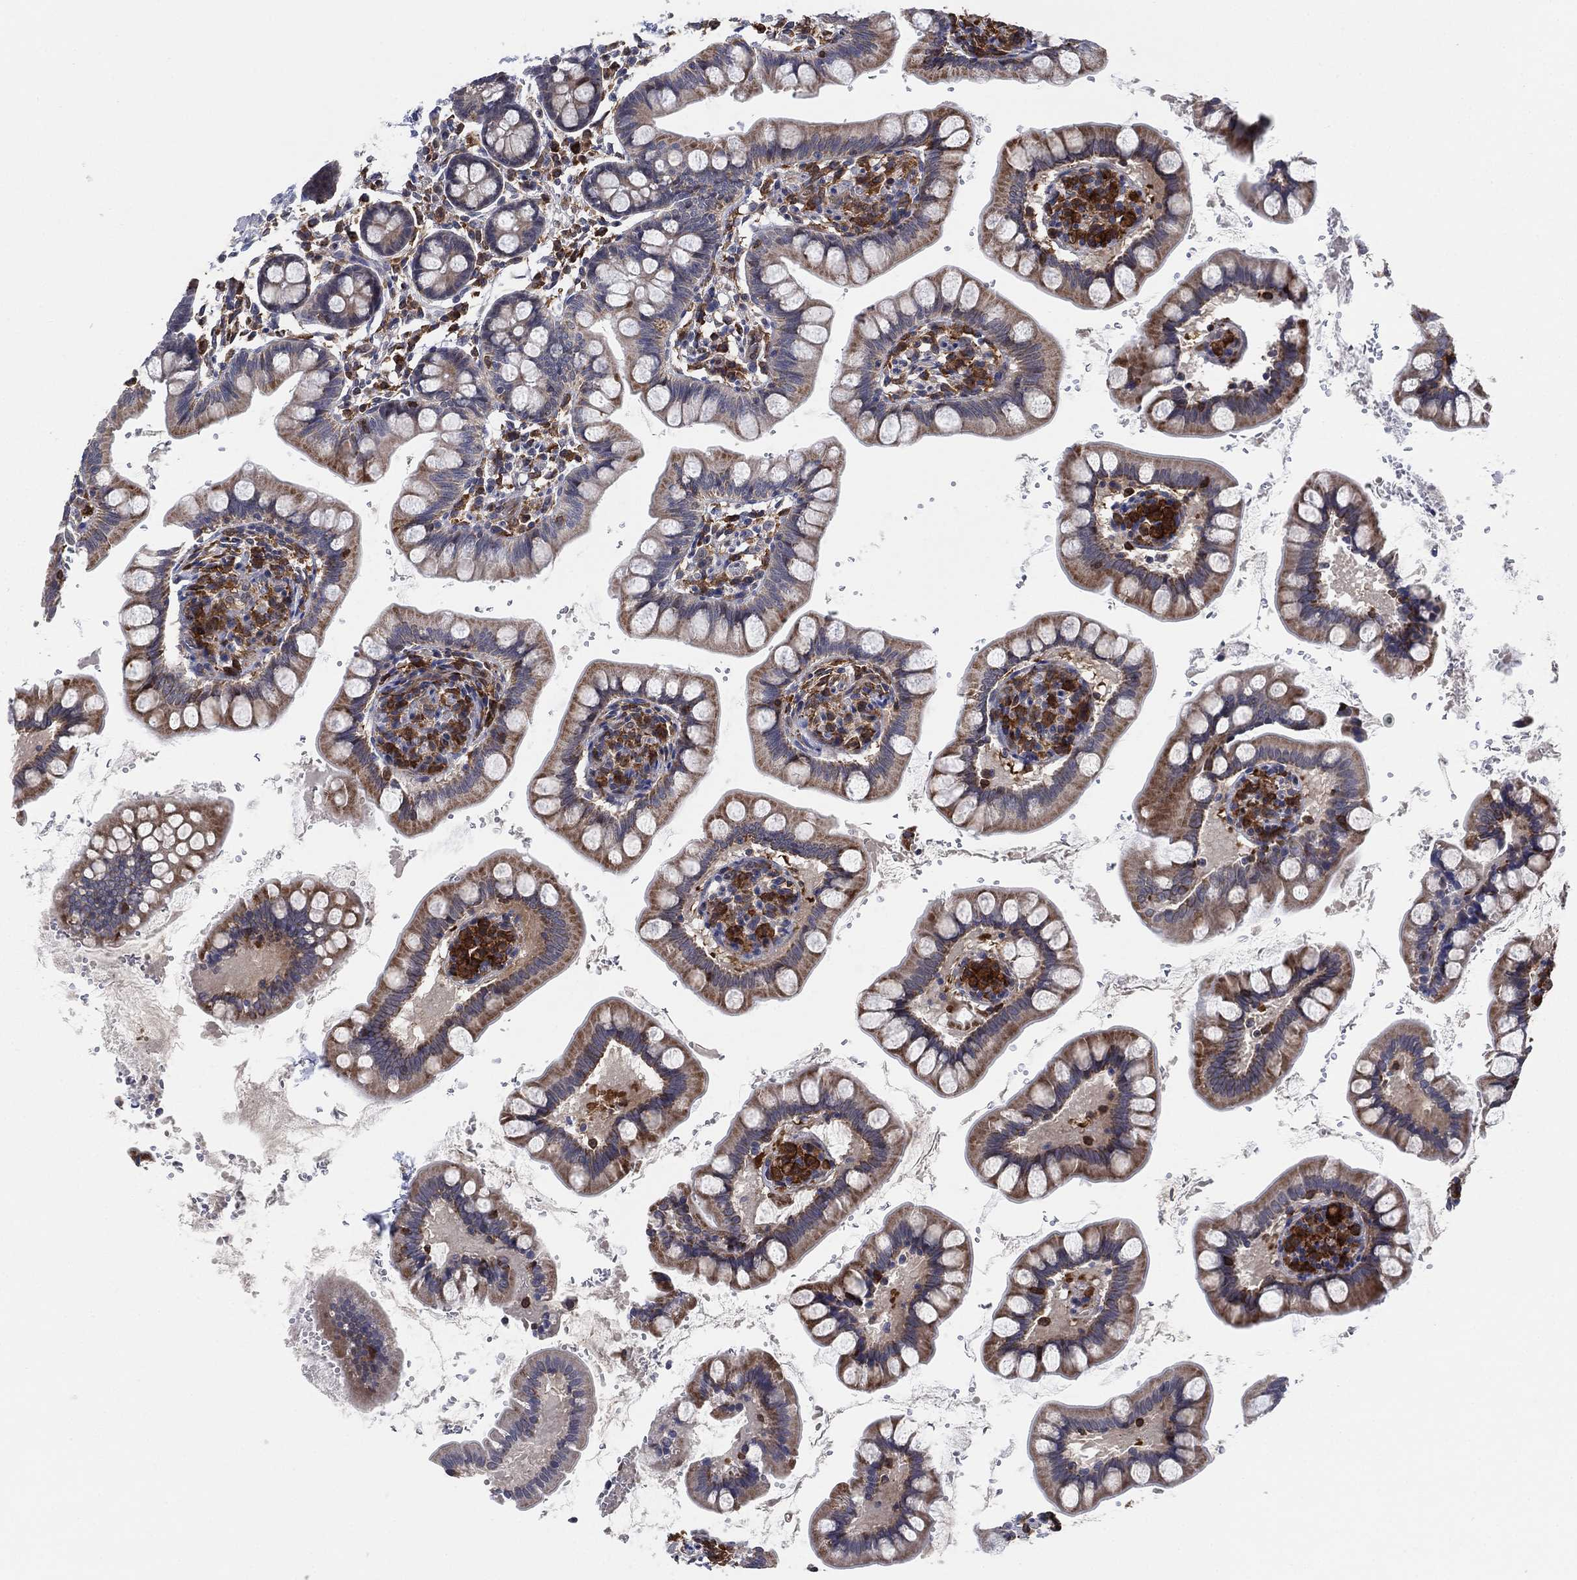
{"staining": {"intensity": "strong", "quantity": "<25%", "location": "cytoplasmic/membranous"}, "tissue": "small intestine", "cell_type": "Glandular cells", "image_type": "normal", "snomed": [{"axis": "morphology", "description": "Normal tissue, NOS"}, {"axis": "topography", "description": "Small intestine"}], "caption": "Immunohistochemistry (IHC) (DAB (3,3'-diaminobenzidine)) staining of unremarkable human small intestine demonstrates strong cytoplasmic/membranous protein expression in approximately <25% of glandular cells. The staining was performed using DAB (3,3'-diaminobenzidine) to visualize the protein expression in brown, while the nuclei were stained in blue with hematoxylin (Magnification: 20x).", "gene": "FES", "patient": {"sex": "female", "age": 56}}